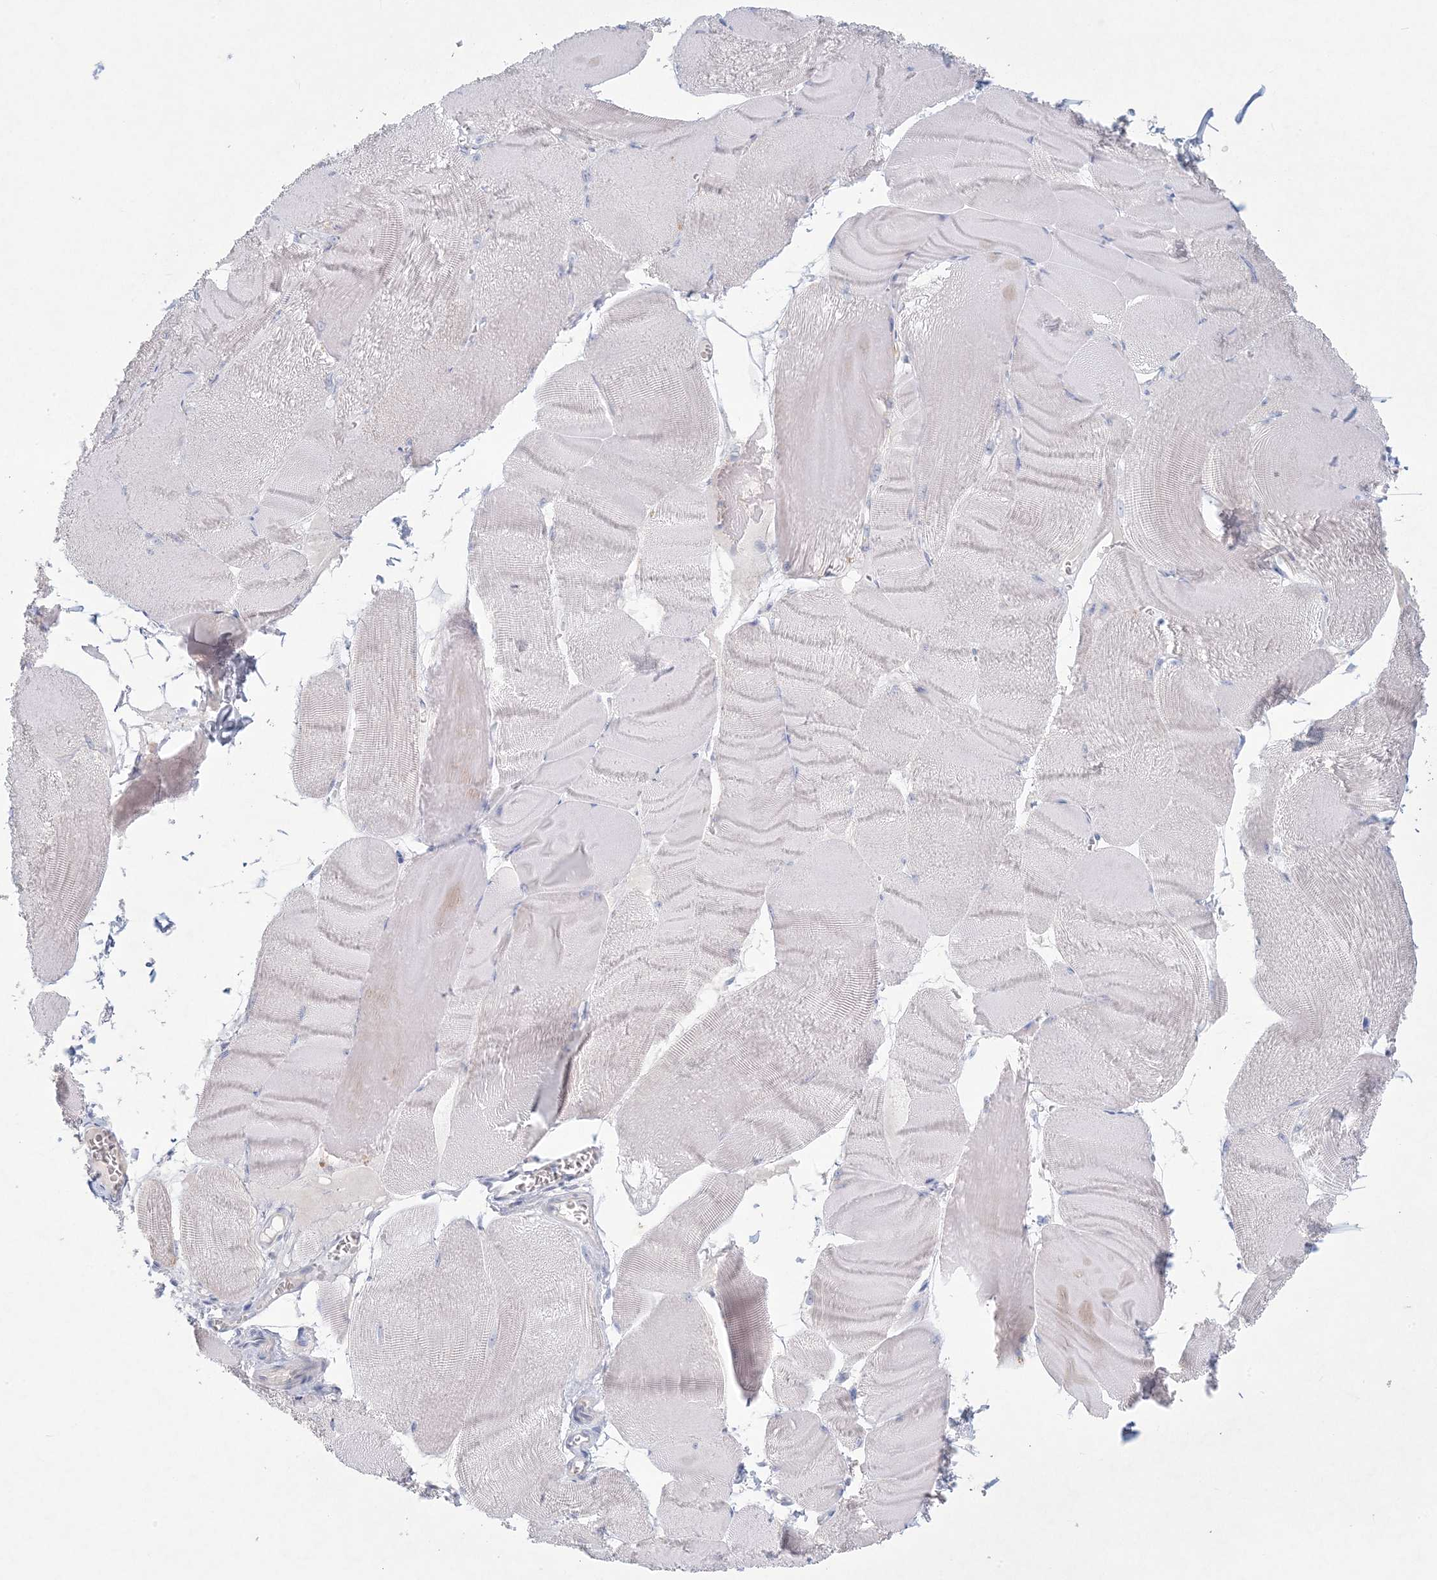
{"staining": {"intensity": "negative", "quantity": "none", "location": "none"}, "tissue": "skeletal muscle", "cell_type": "Myocytes", "image_type": "normal", "snomed": [{"axis": "morphology", "description": "Normal tissue, NOS"}, {"axis": "morphology", "description": "Basal cell carcinoma"}, {"axis": "topography", "description": "Skeletal muscle"}], "caption": "IHC image of benign skeletal muscle: human skeletal muscle stained with DAB (3,3'-diaminobenzidine) reveals no significant protein positivity in myocytes. Nuclei are stained in blue.", "gene": "KCTD6", "patient": {"sex": "female", "age": 64}}